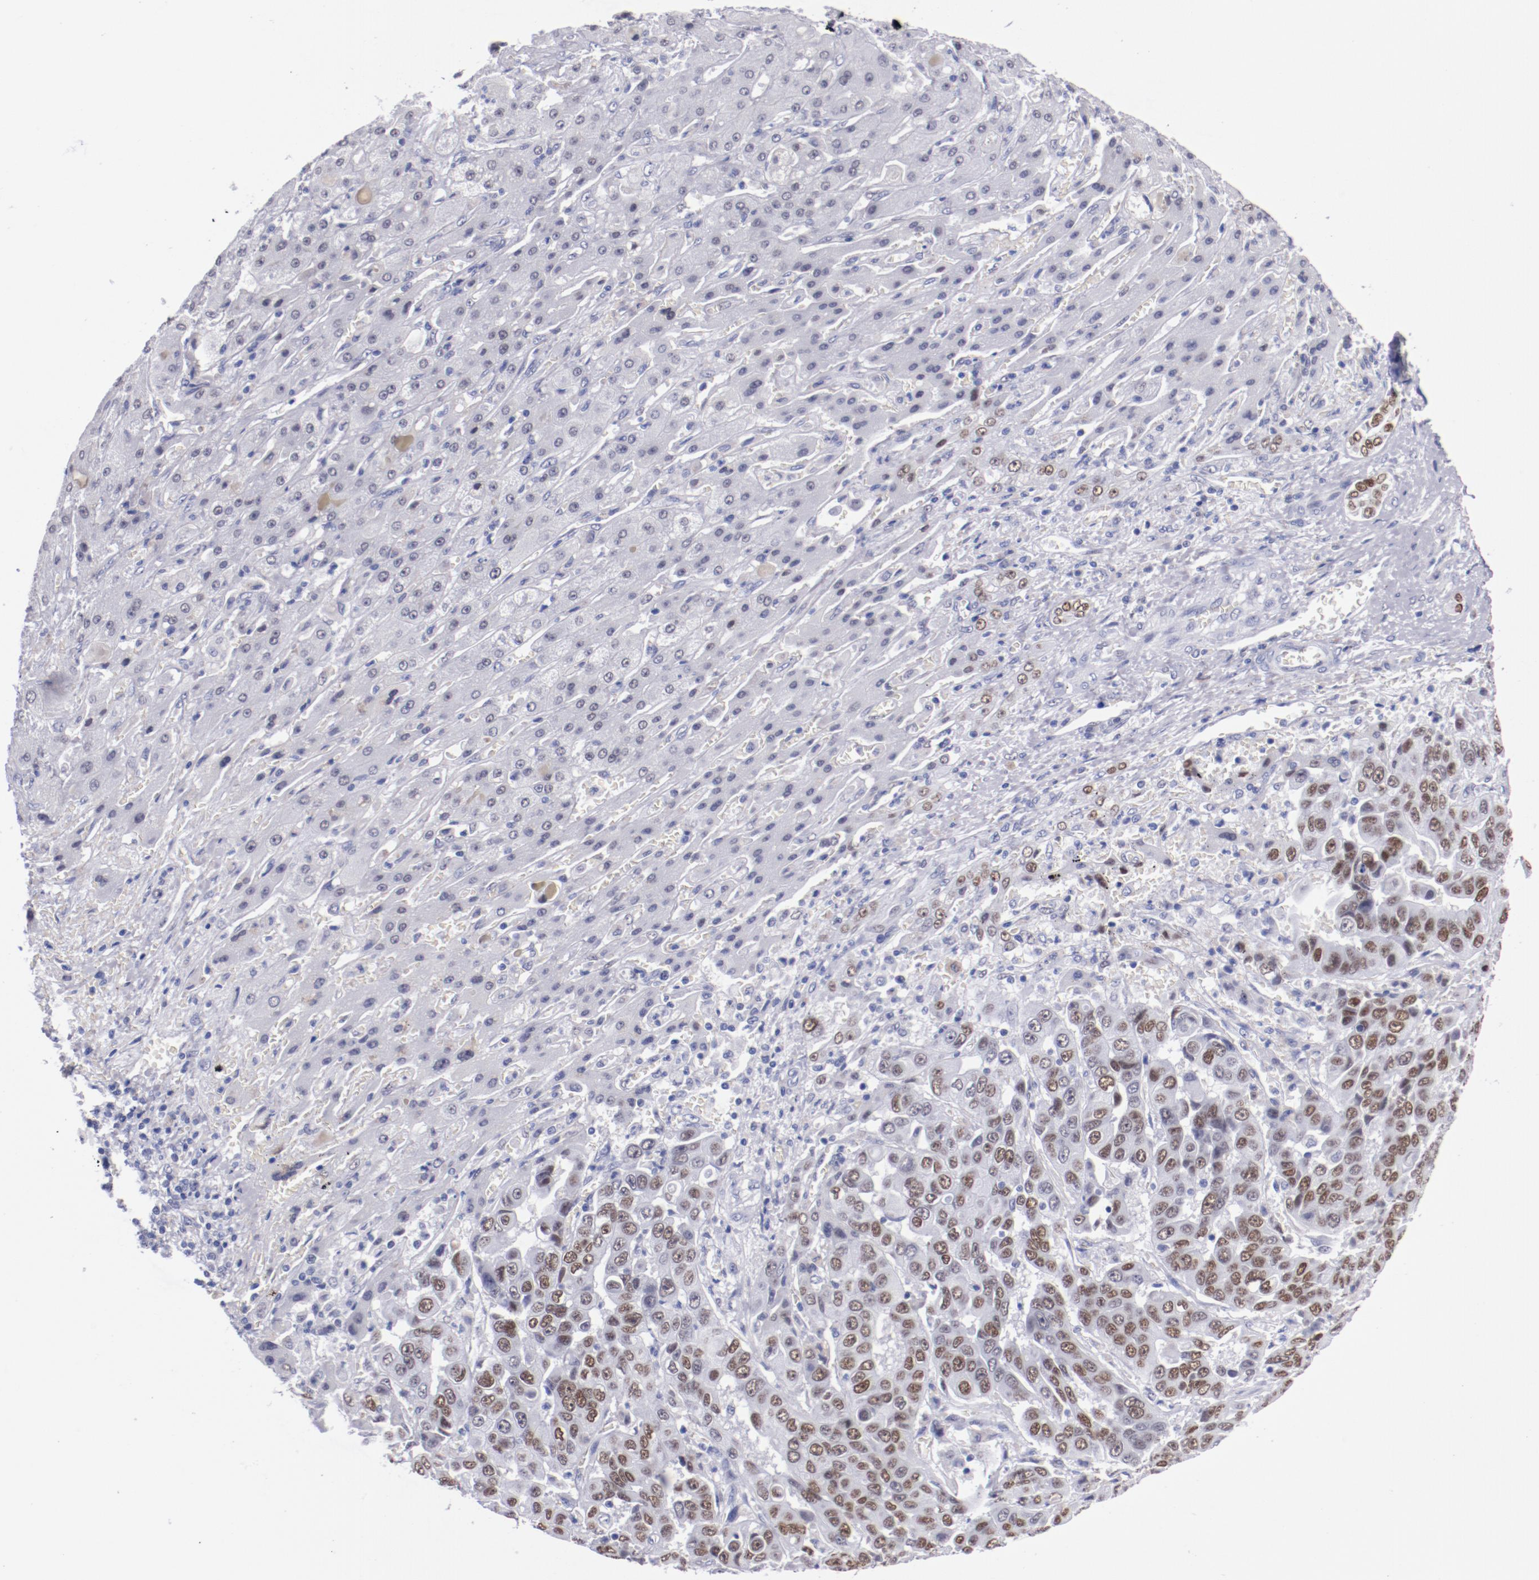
{"staining": {"intensity": "moderate", "quantity": ">75%", "location": "nuclear"}, "tissue": "liver cancer", "cell_type": "Tumor cells", "image_type": "cancer", "snomed": [{"axis": "morphology", "description": "Cholangiocarcinoma"}, {"axis": "topography", "description": "Liver"}], "caption": "Immunohistochemistry (IHC) of cholangiocarcinoma (liver) displays medium levels of moderate nuclear expression in about >75% of tumor cells.", "gene": "HNF1B", "patient": {"sex": "female", "age": 52}}